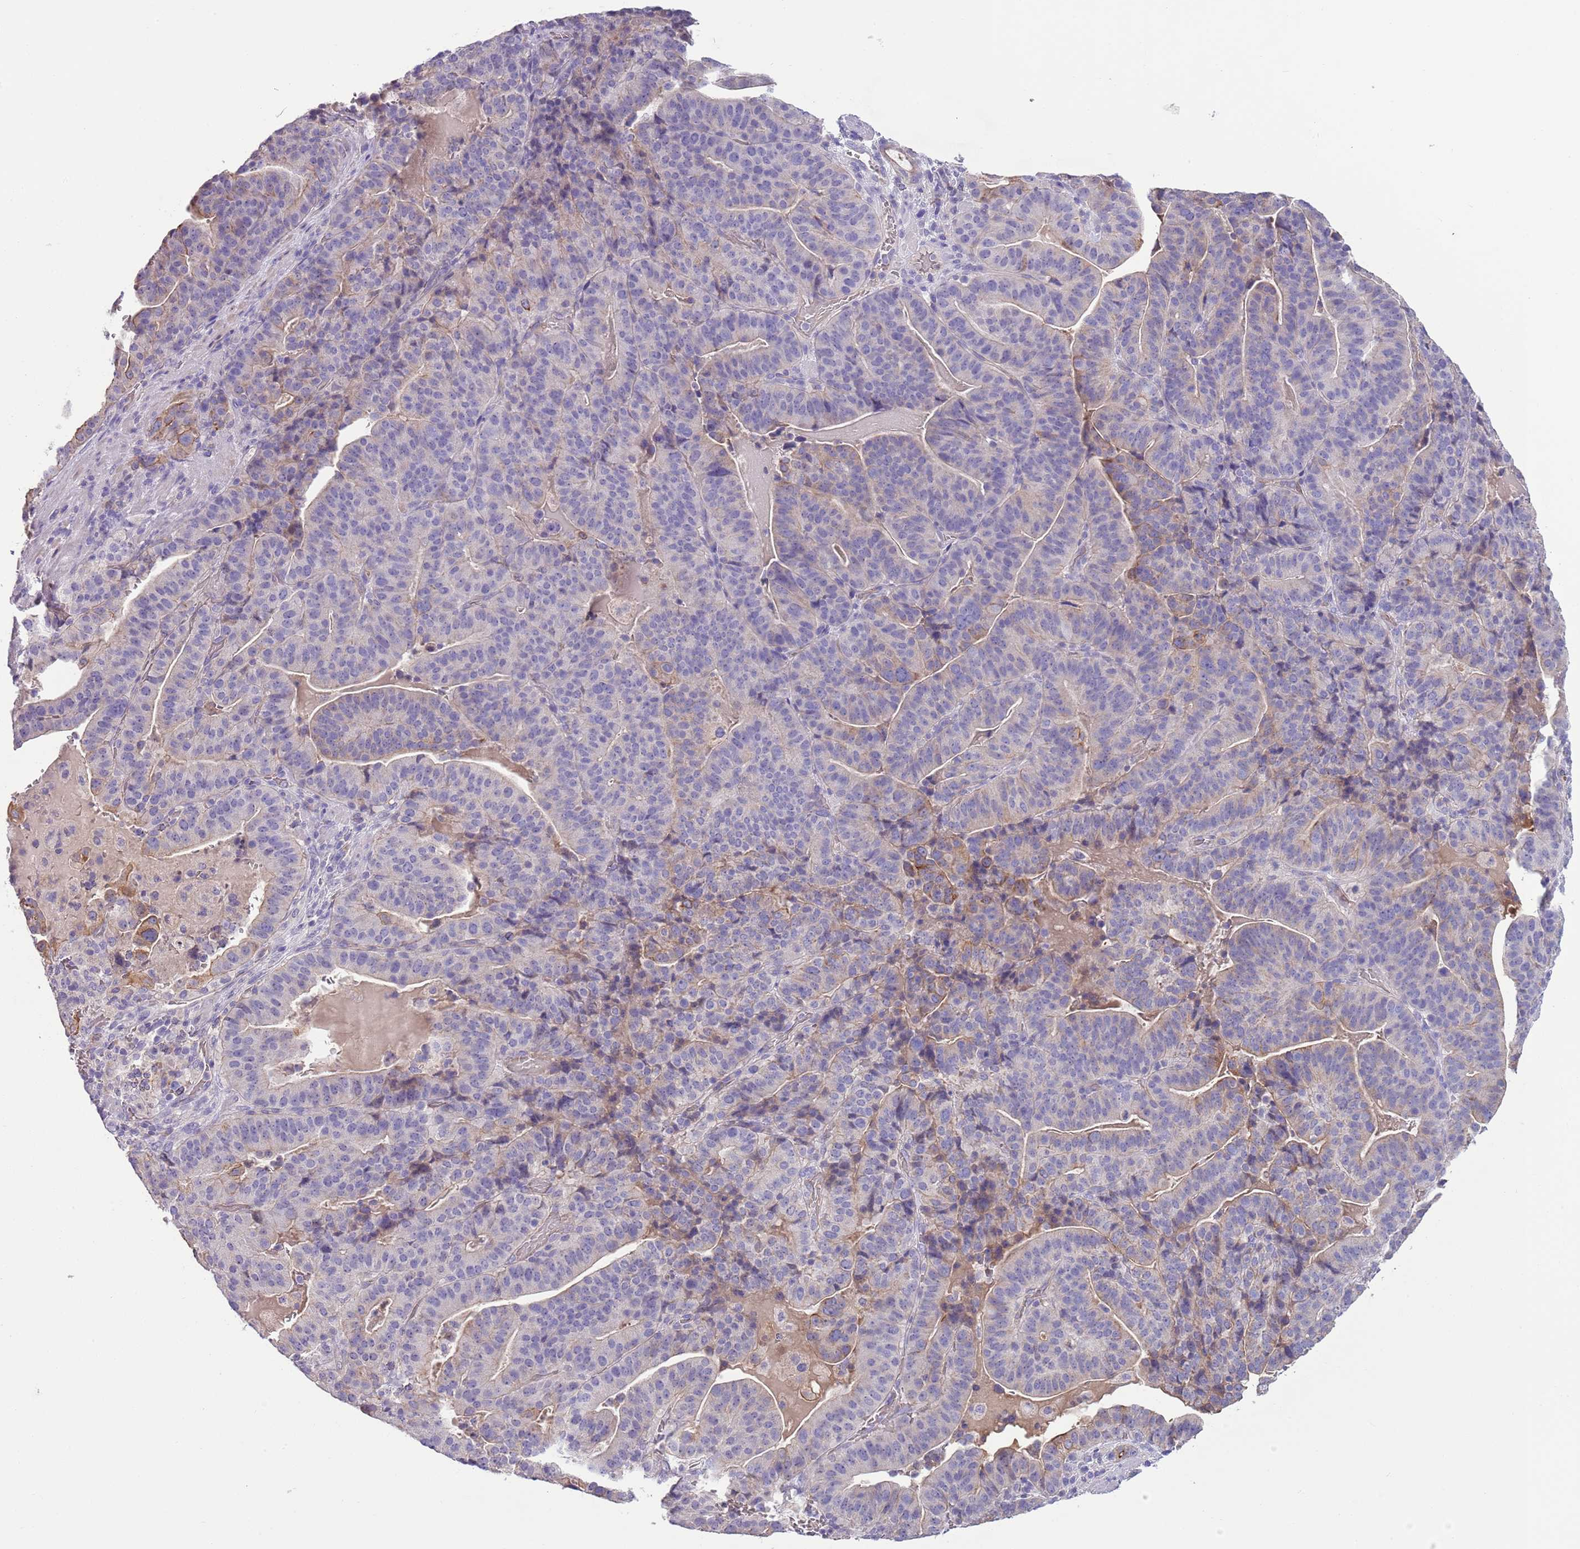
{"staining": {"intensity": "weak", "quantity": "<25%", "location": "cytoplasmic/membranous"}, "tissue": "stomach cancer", "cell_type": "Tumor cells", "image_type": "cancer", "snomed": [{"axis": "morphology", "description": "Adenocarcinoma, NOS"}, {"axis": "topography", "description": "Stomach"}], "caption": "High magnification brightfield microscopy of stomach cancer stained with DAB (3,3'-diaminobenzidine) (brown) and counterstained with hematoxylin (blue): tumor cells show no significant staining.", "gene": "HES3", "patient": {"sex": "male", "age": 48}}